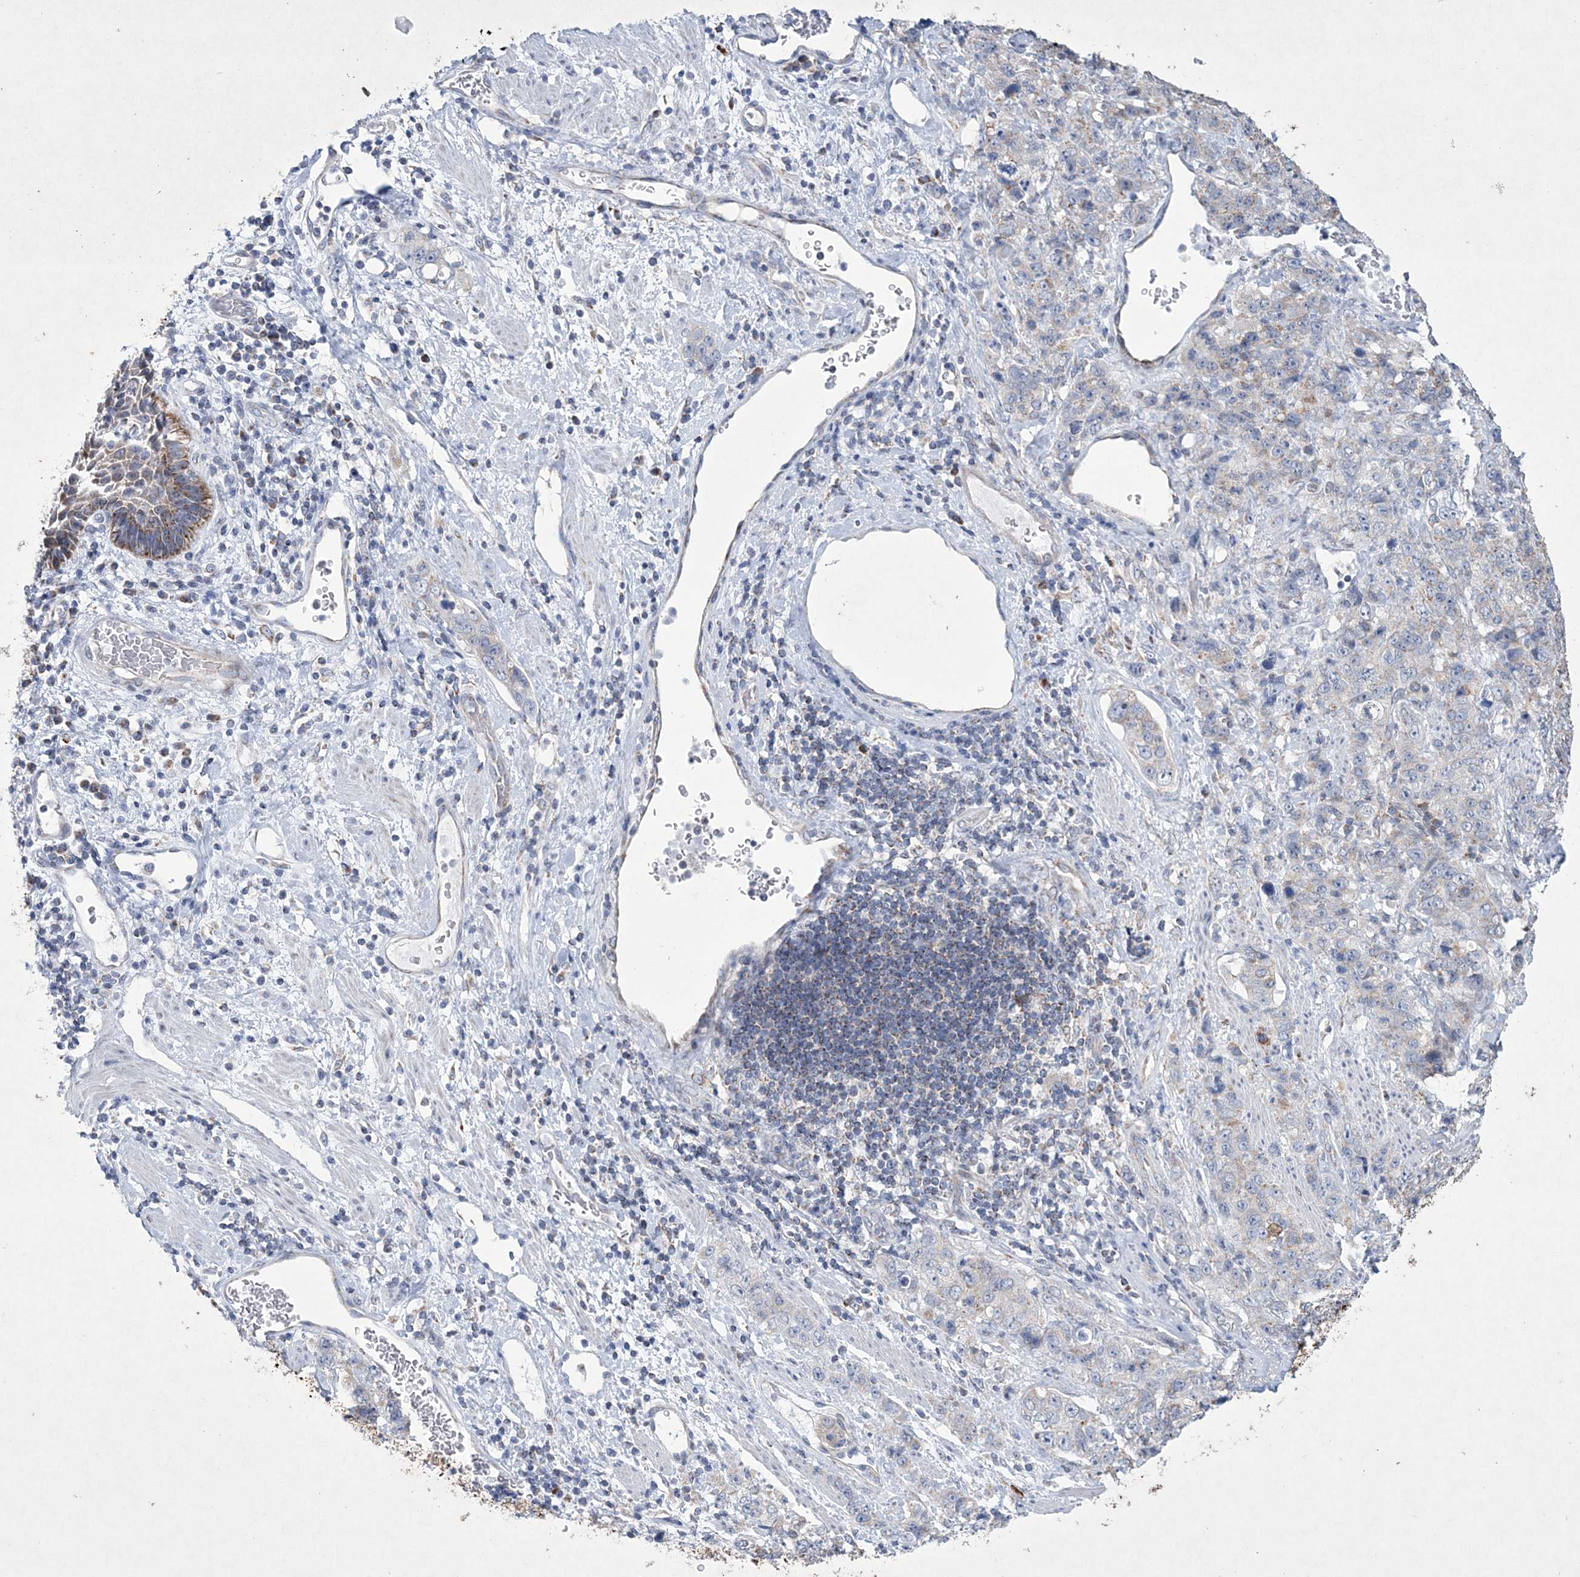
{"staining": {"intensity": "negative", "quantity": "none", "location": "none"}, "tissue": "stomach cancer", "cell_type": "Tumor cells", "image_type": "cancer", "snomed": [{"axis": "morphology", "description": "Adenocarcinoma, NOS"}, {"axis": "topography", "description": "Stomach"}], "caption": "Histopathology image shows no protein positivity in tumor cells of stomach cancer tissue. The staining was performed using DAB (3,3'-diaminobenzidine) to visualize the protein expression in brown, while the nuclei were stained in blue with hematoxylin (Magnification: 20x).", "gene": "CES4A", "patient": {"sex": "male", "age": 48}}